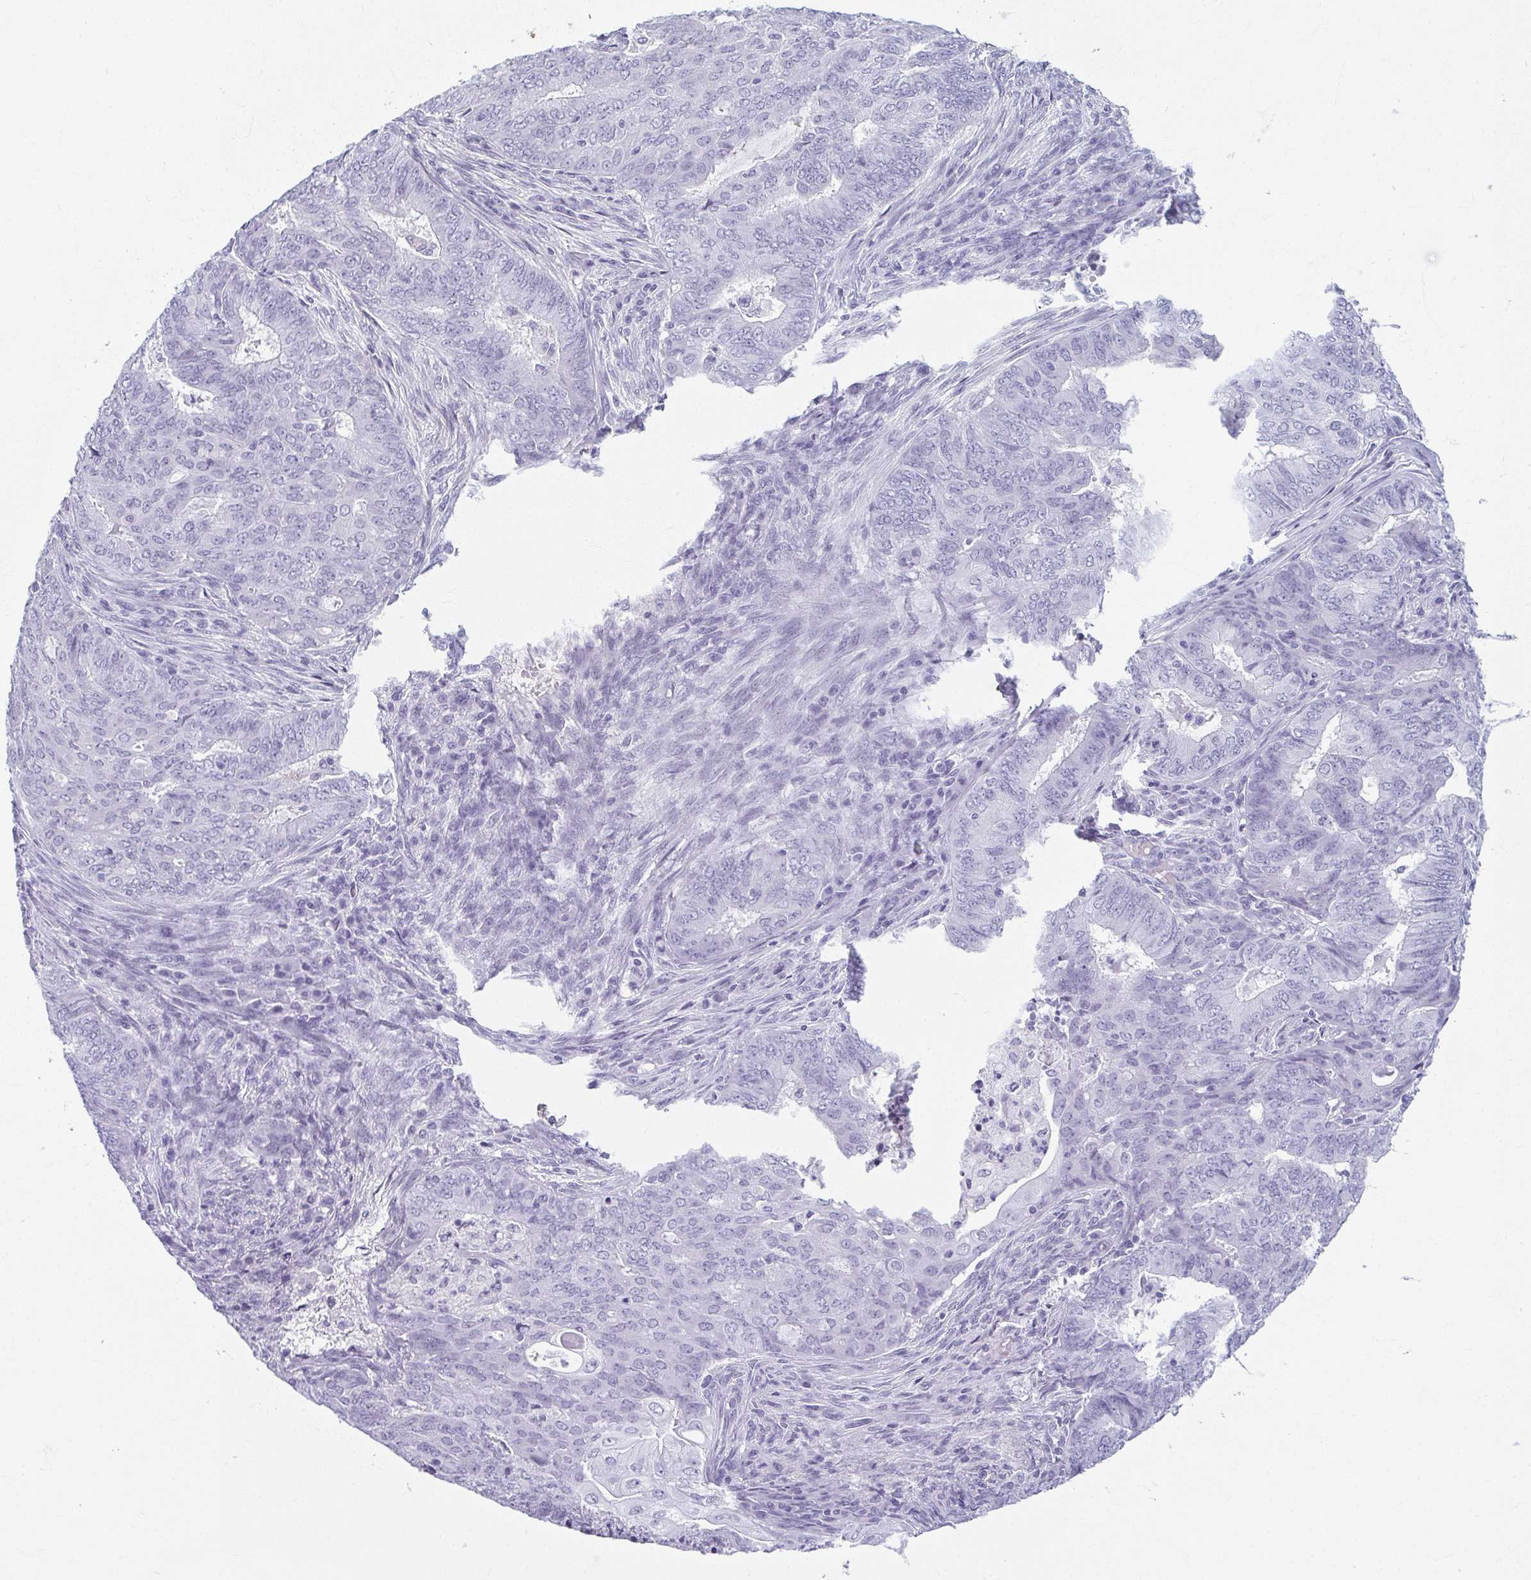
{"staining": {"intensity": "negative", "quantity": "none", "location": "none"}, "tissue": "endometrial cancer", "cell_type": "Tumor cells", "image_type": "cancer", "snomed": [{"axis": "morphology", "description": "Adenocarcinoma, NOS"}, {"axis": "topography", "description": "Endometrium"}], "caption": "IHC micrograph of neoplastic tissue: adenocarcinoma (endometrial) stained with DAB displays no significant protein positivity in tumor cells.", "gene": "MOBP", "patient": {"sex": "female", "age": 62}}